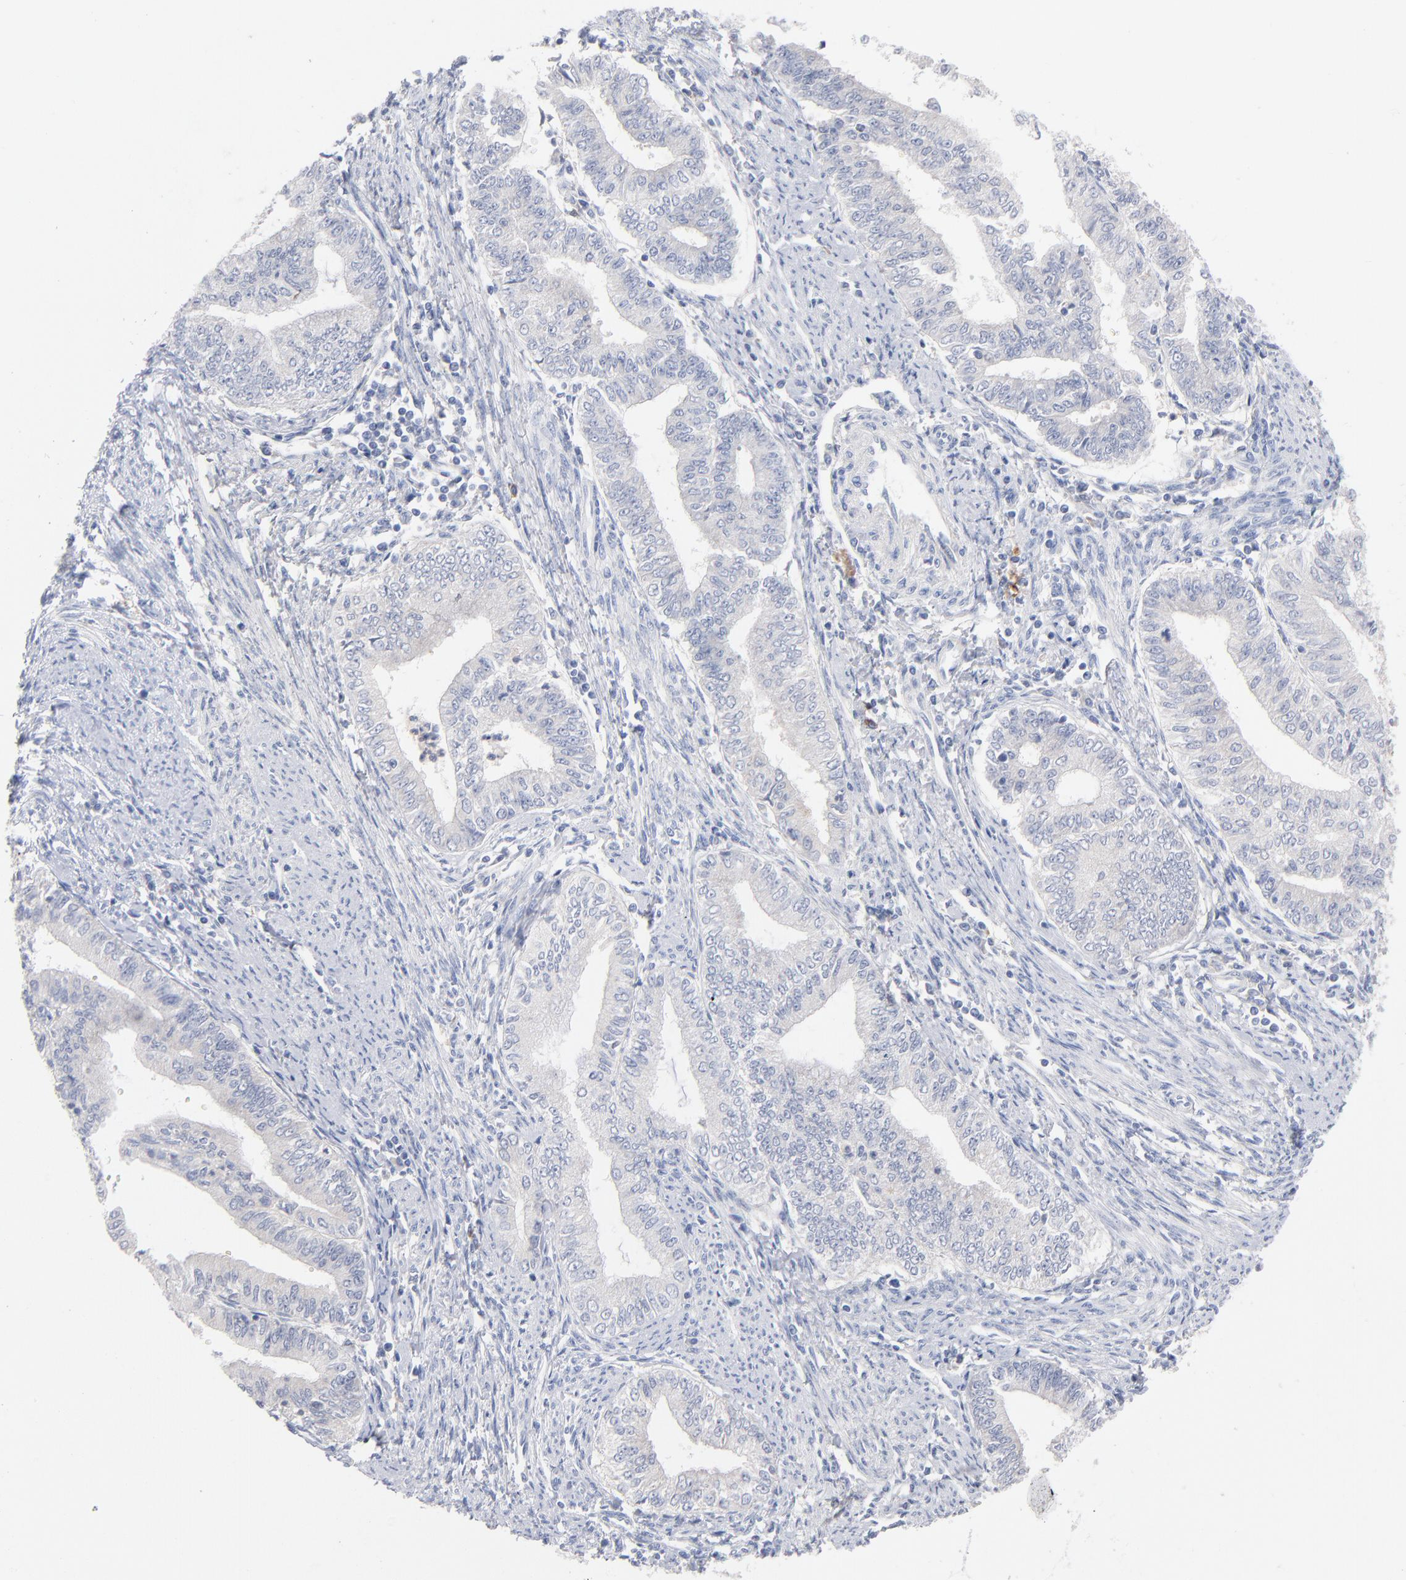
{"staining": {"intensity": "negative", "quantity": "none", "location": "none"}, "tissue": "endometrial cancer", "cell_type": "Tumor cells", "image_type": "cancer", "snomed": [{"axis": "morphology", "description": "Adenocarcinoma, NOS"}, {"axis": "topography", "description": "Endometrium"}], "caption": "Immunohistochemistry of human adenocarcinoma (endometrial) shows no expression in tumor cells.", "gene": "F12", "patient": {"sex": "female", "age": 66}}